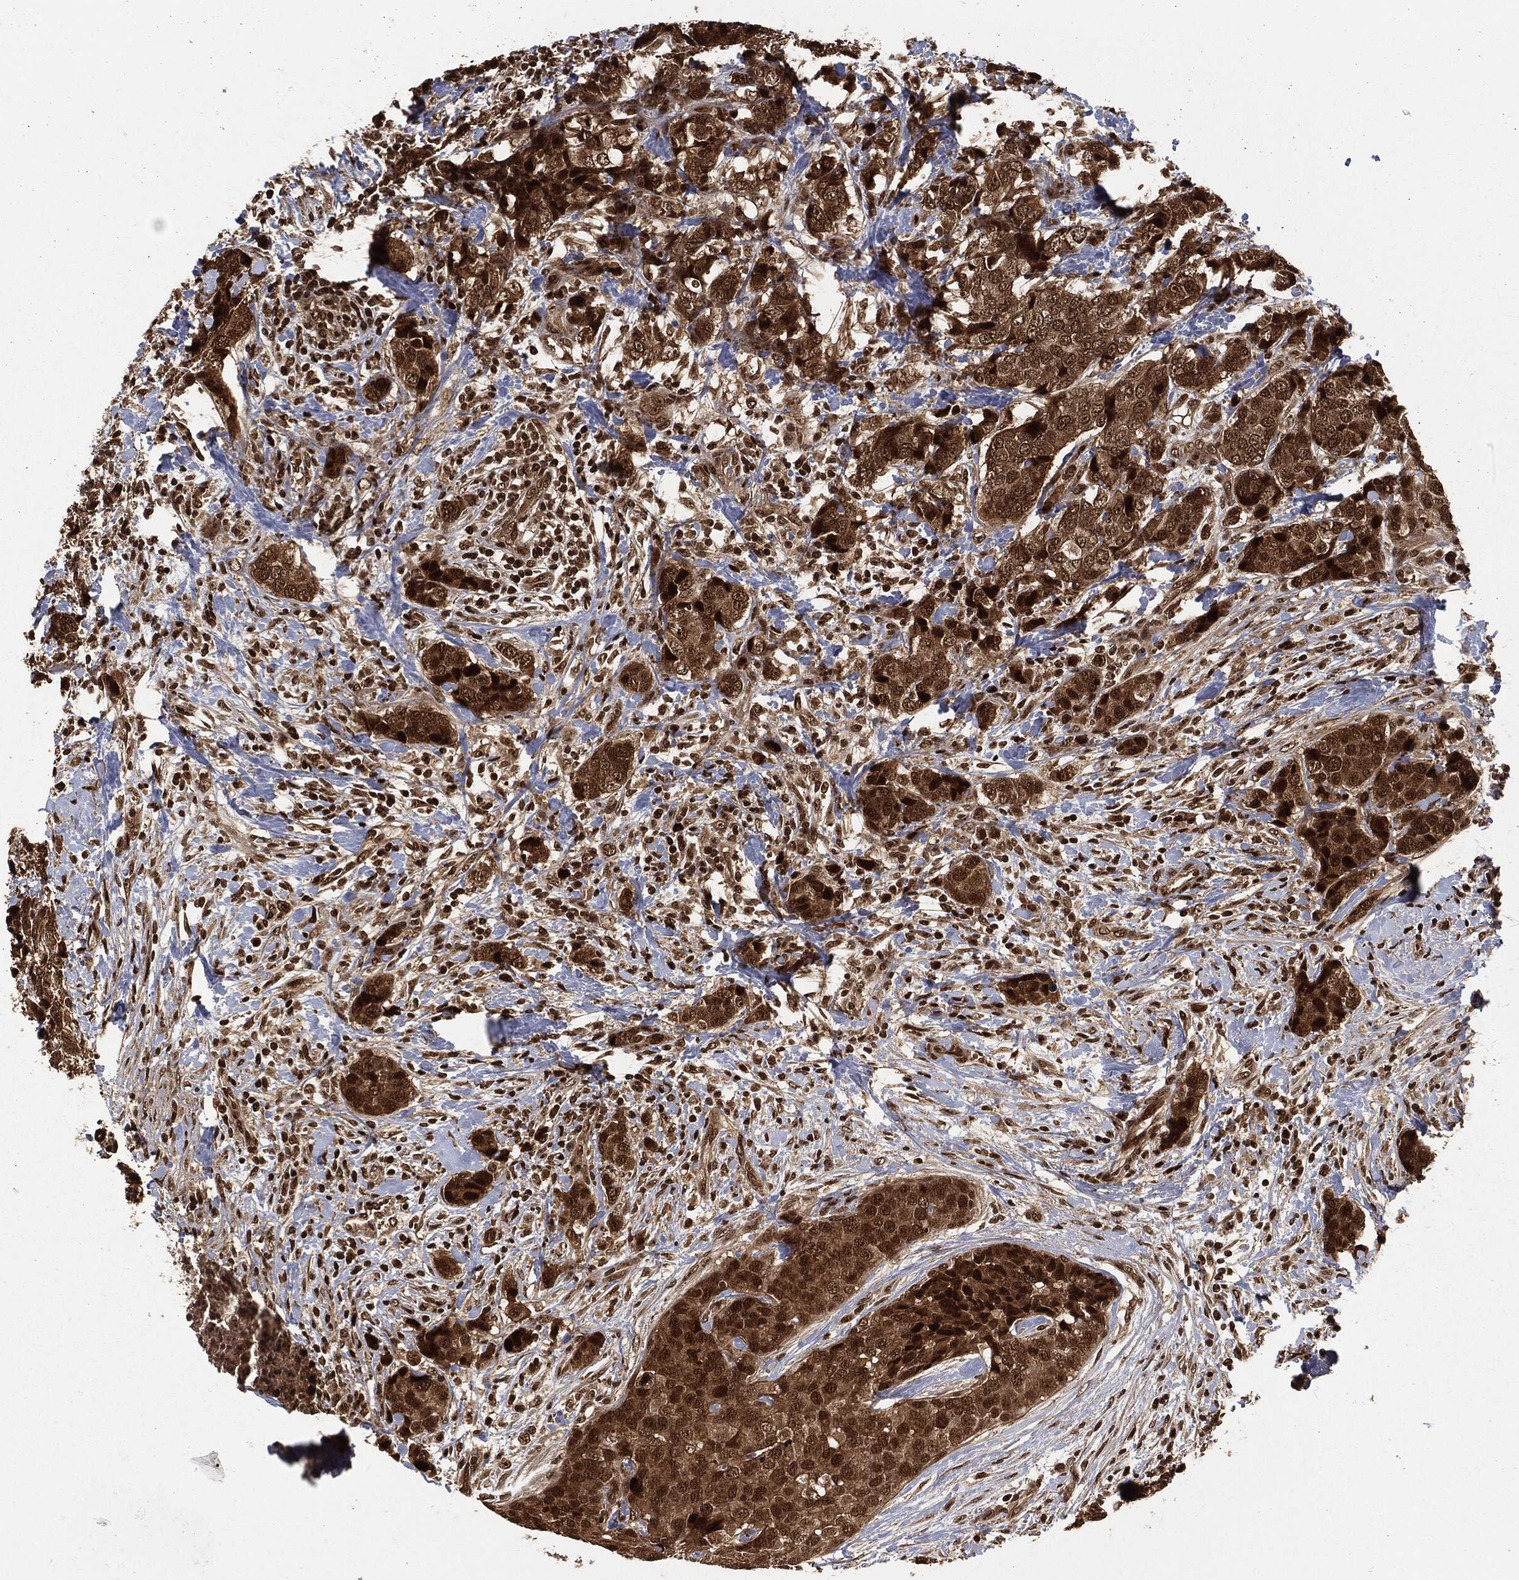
{"staining": {"intensity": "strong", "quantity": "25%-75%", "location": "cytoplasmic/membranous,nuclear"}, "tissue": "breast cancer", "cell_type": "Tumor cells", "image_type": "cancer", "snomed": [{"axis": "morphology", "description": "Lobular carcinoma"}, {"axis": "topography", "description": "Breast"}], "caption": "This is an image of immunohistochemistry staining of breast lobular carcinoma, which shows strong staining in the cytoplasmic/membranous and nuclear of tumor cells.", "gene": "NGRN", "patient": {"sex": "female", "age": 59}}